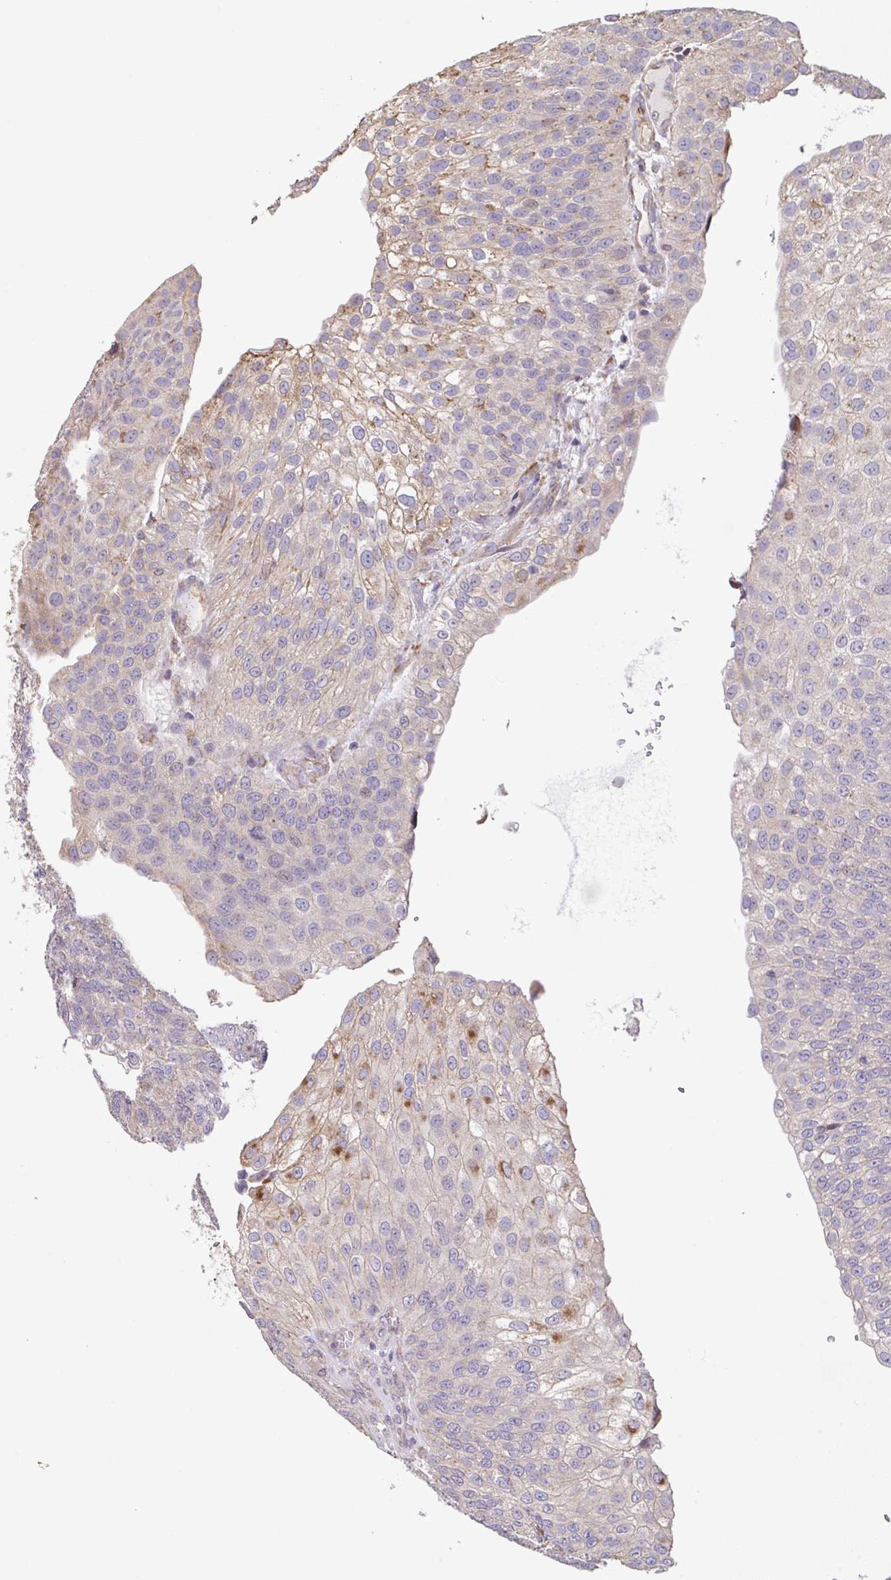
{"staining": {"intensity": "moderate", "quantity": "<25%", "location": "cytoplasmic/membranous"}, "tissue": "urothelial cancer", "cell_type": "Tumor cells", "image_type": "cancer", "snomed": [{"axis": "morphology", "description": "Urothelial carcinoma, NOS"}, {"axis": "topography", "description": "Urinary bladder"}], "caption": "Human transitional cell carcinoma stained with a brown dye demonstrates moderate cytoplasmic/membranous positive positivity in approximately <25% of tumor cells.", "gene": "RUNDC3B", "patient": {"sex": "male", "age": 87}}